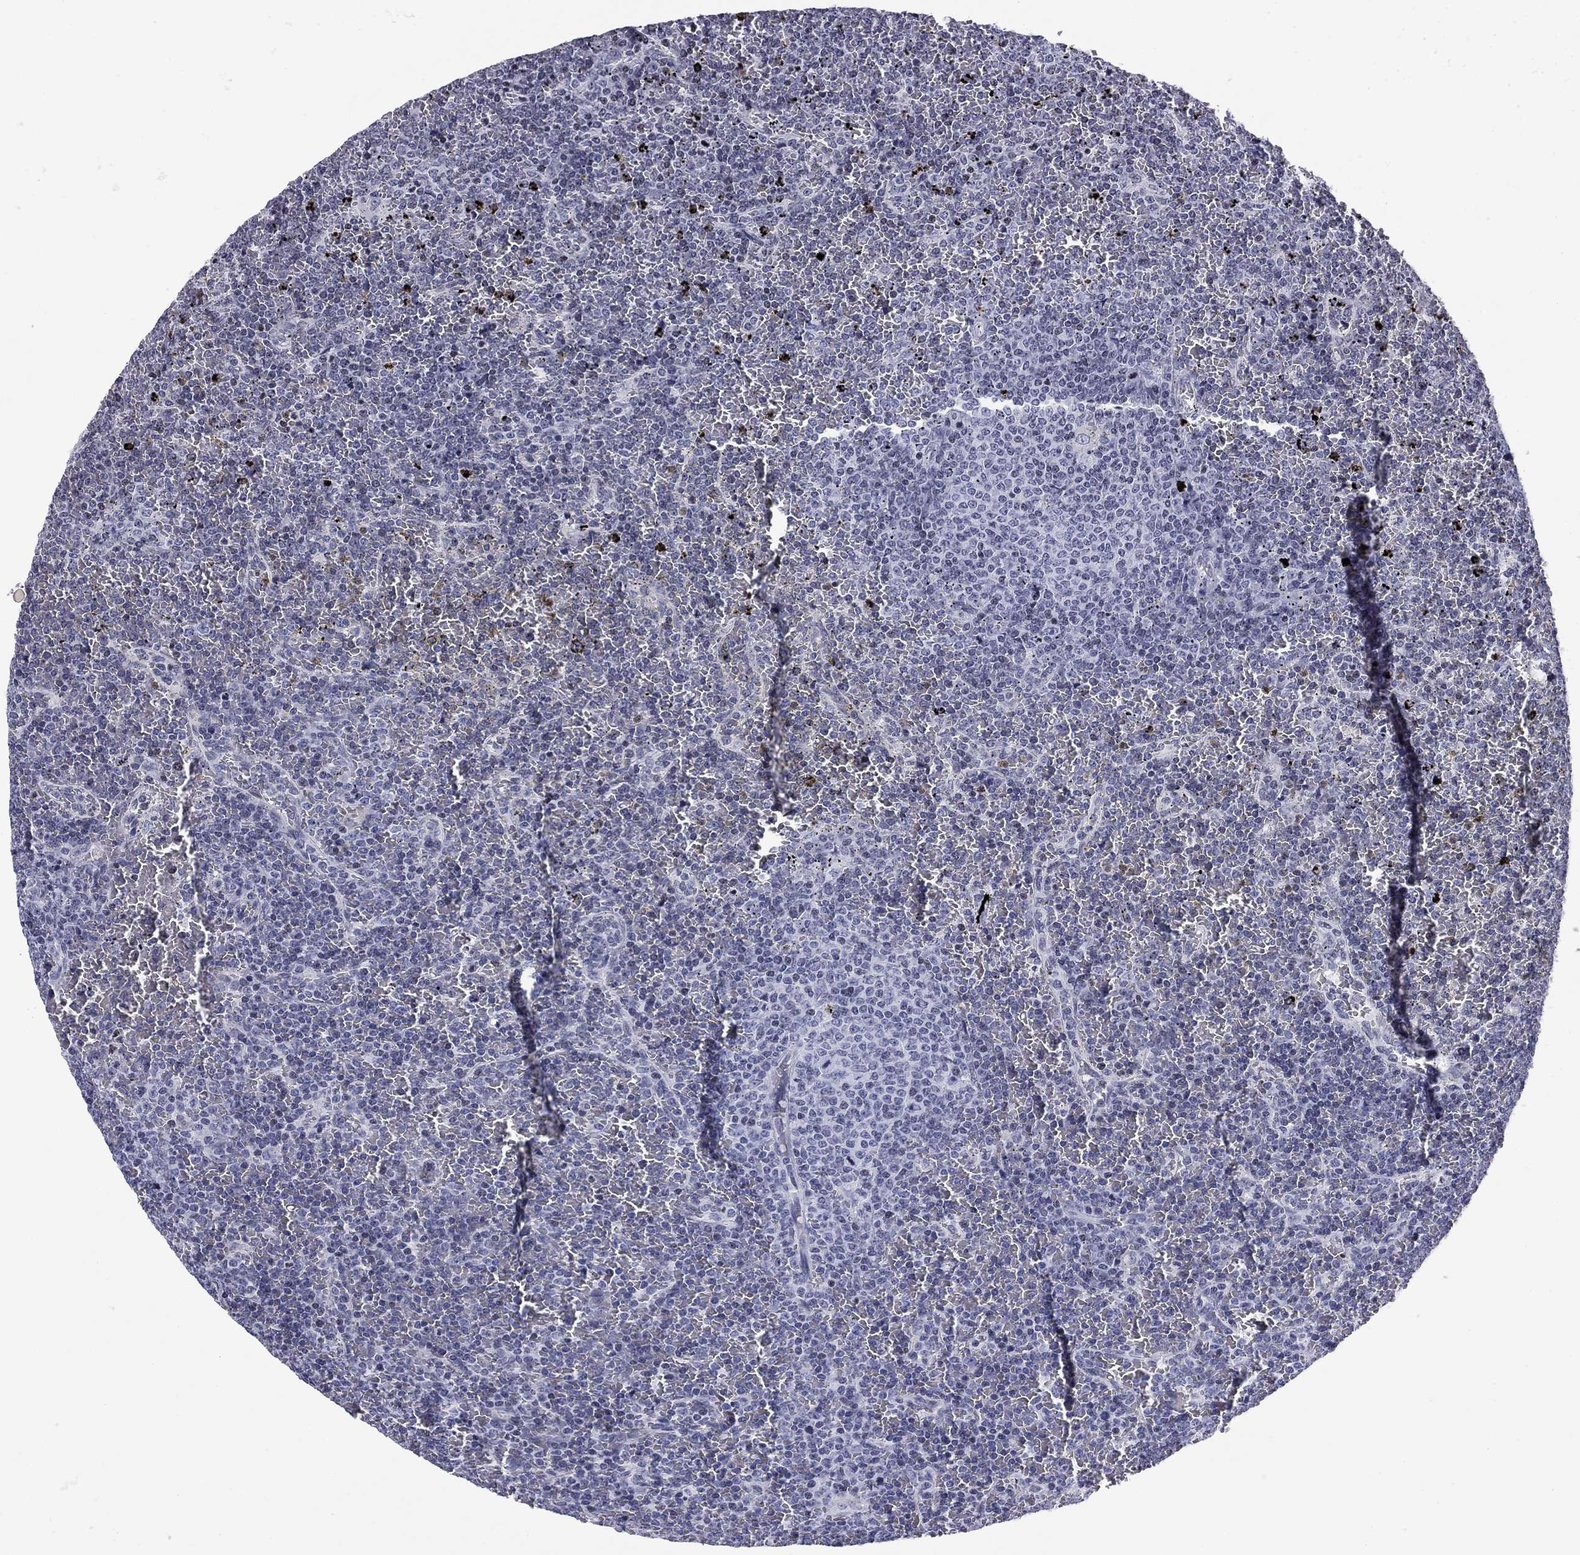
{"staining": {"intensity": "negative", "quantity": "none", "location": "none"}, "tissue": "lymphoma", "cell_type": "Tumor cells", "image_type": "cancer", "snomed": [{"axis": "morphology", "description": "Malignant lymphoma, non-Hodgkin's type, Low grade"}, {"axis": "topography", "description": "Spleen"}], "caption": "IHC micrograph of lymphoma stained for a protein (brown), which exhibits no positivity in tumor cells.", "gene": "CCDC144A", "patient": {"sex": "female", "age": 77}}